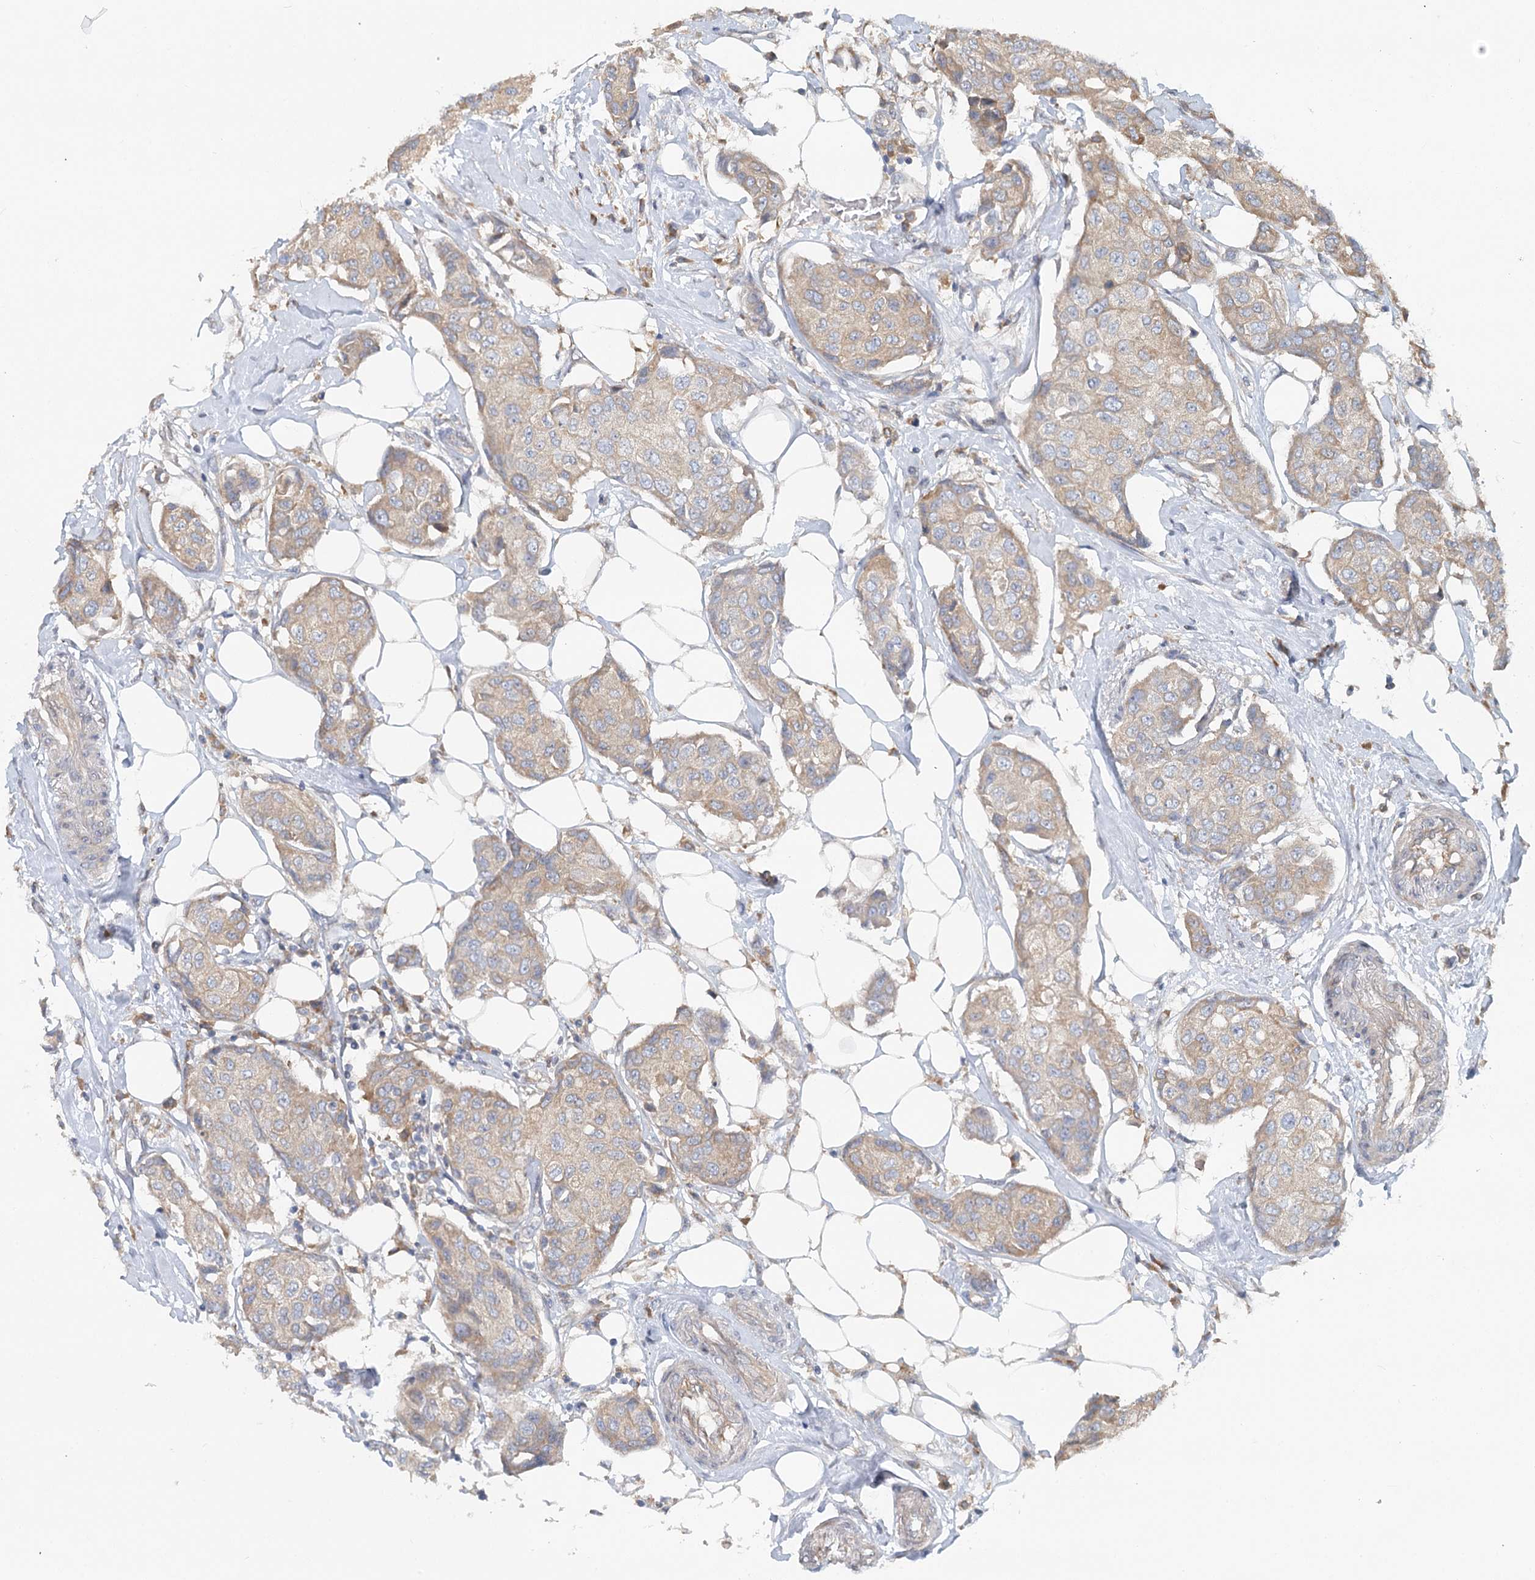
{"staining": {"intensity": "weak", "quantity": ">75%", "location": "cytoplasmic/membranous"}, "tissue": "breast cancer", "cell_type": "Tumor cells", "image_type": "cancer", "snomed": [{"axis": "morphology", "description": "Duct carcinoma"}, {"axis": "topography", "description": "Breast"}], "caption": "Human breast cancer stained with a brown dye demonstrates weak cytoplasmic/membranous positive positivity in approximately >75% of tumor cells.", "gene": "PAIP2", "patient": {"sex": "female", "age": 80}}